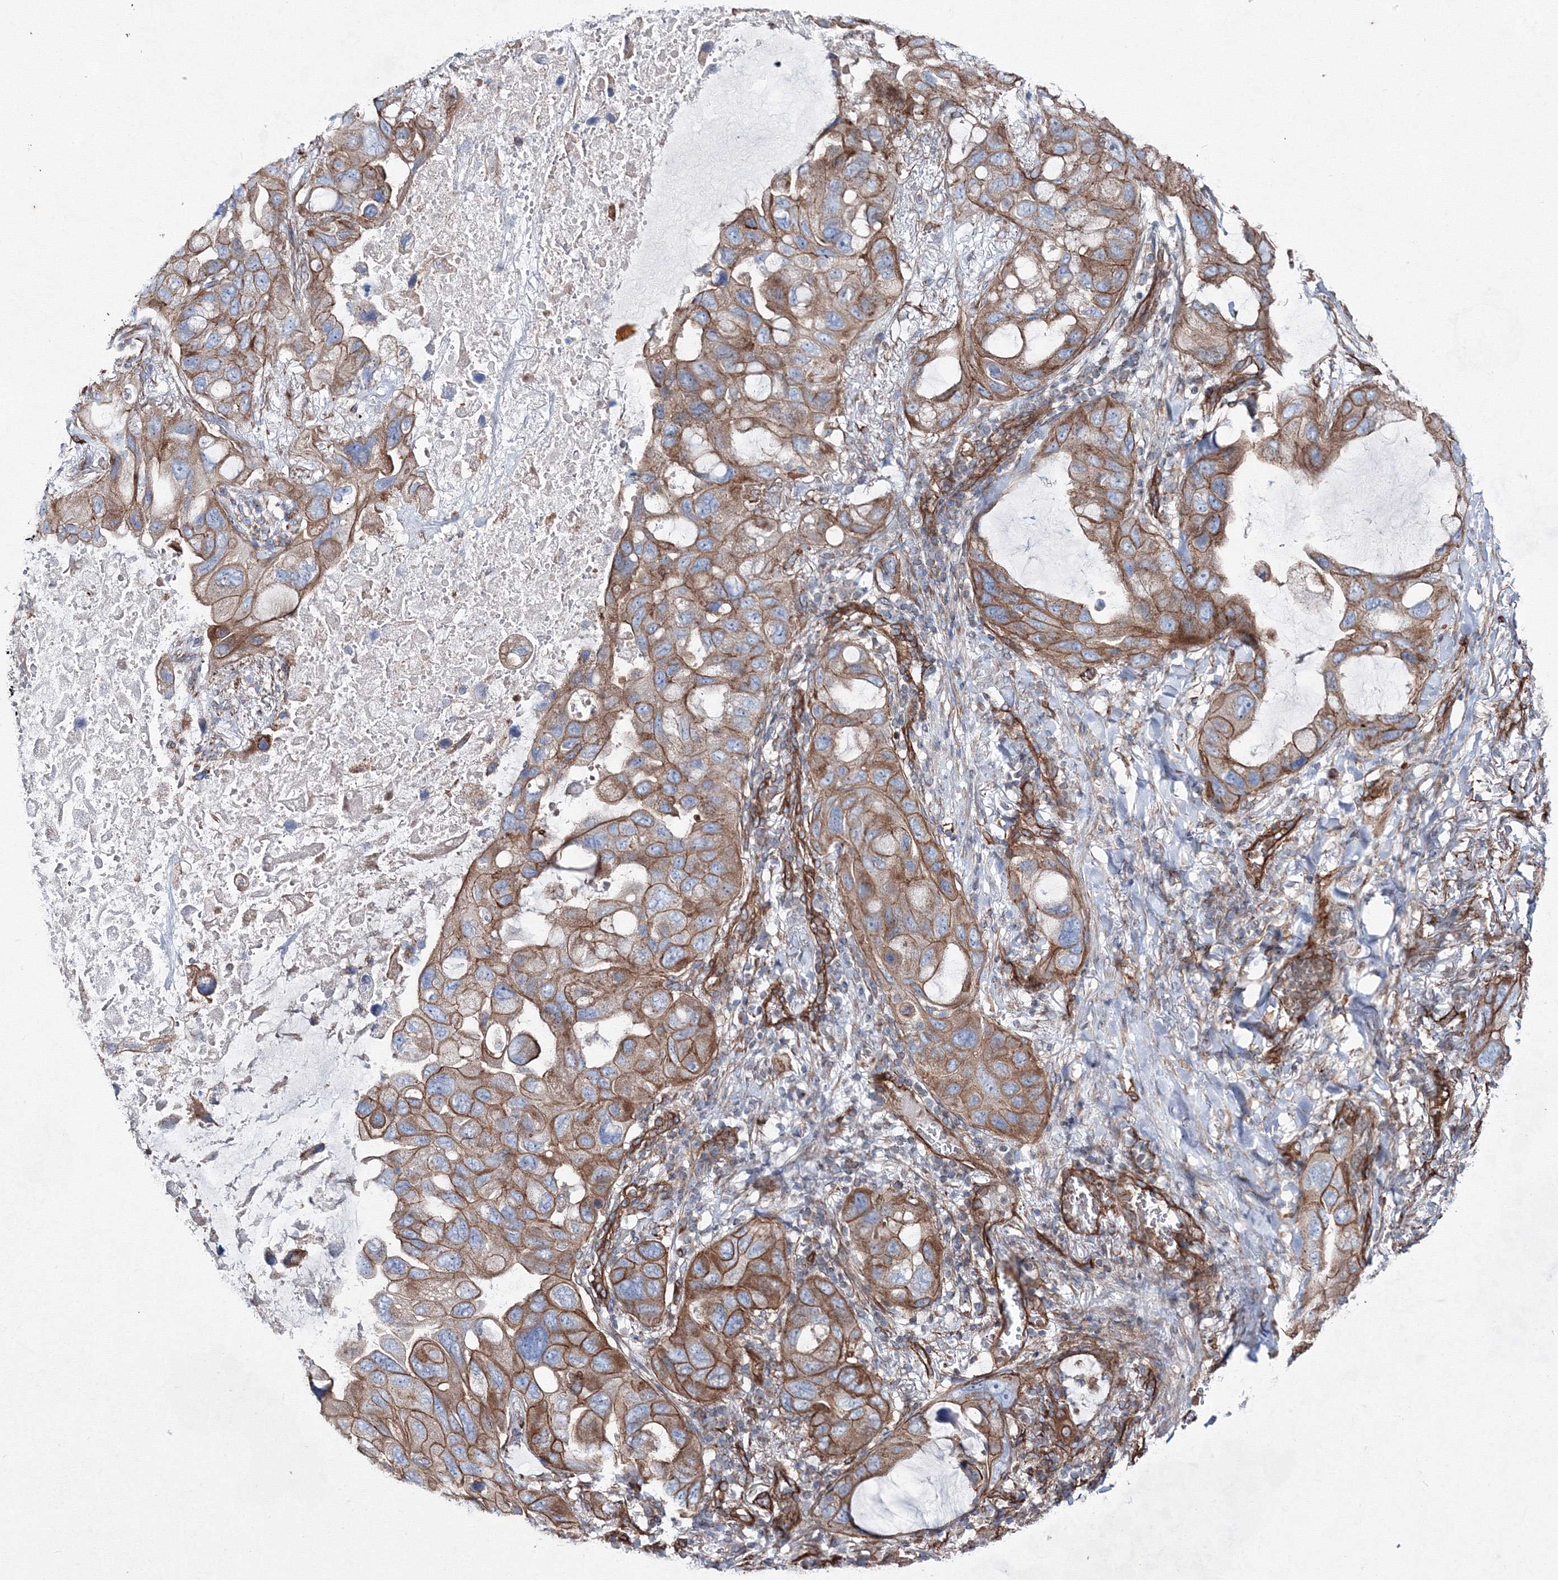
{"staining": {"intensity": "moderate", "quantity": ">75%", "location": "cytoplasmic/membranous"}, "tissue": "lung cancer", "cell_type": "Tumor cells", "image_type": "cancer", "snomed": [{"axis": "morphology", "description": "Squamous cell carcinoma, NOS"}, {"axis": "topography", "description": "Lung"}], "caption": "Lung squamous cell carcinoma stained for a protein (brown) displays moderate cytoplasmic/membranous positive expression in about >75% of tumor cells.", "gene": "ANKRD37", "patient": {"sex": "female", "age": 73}}